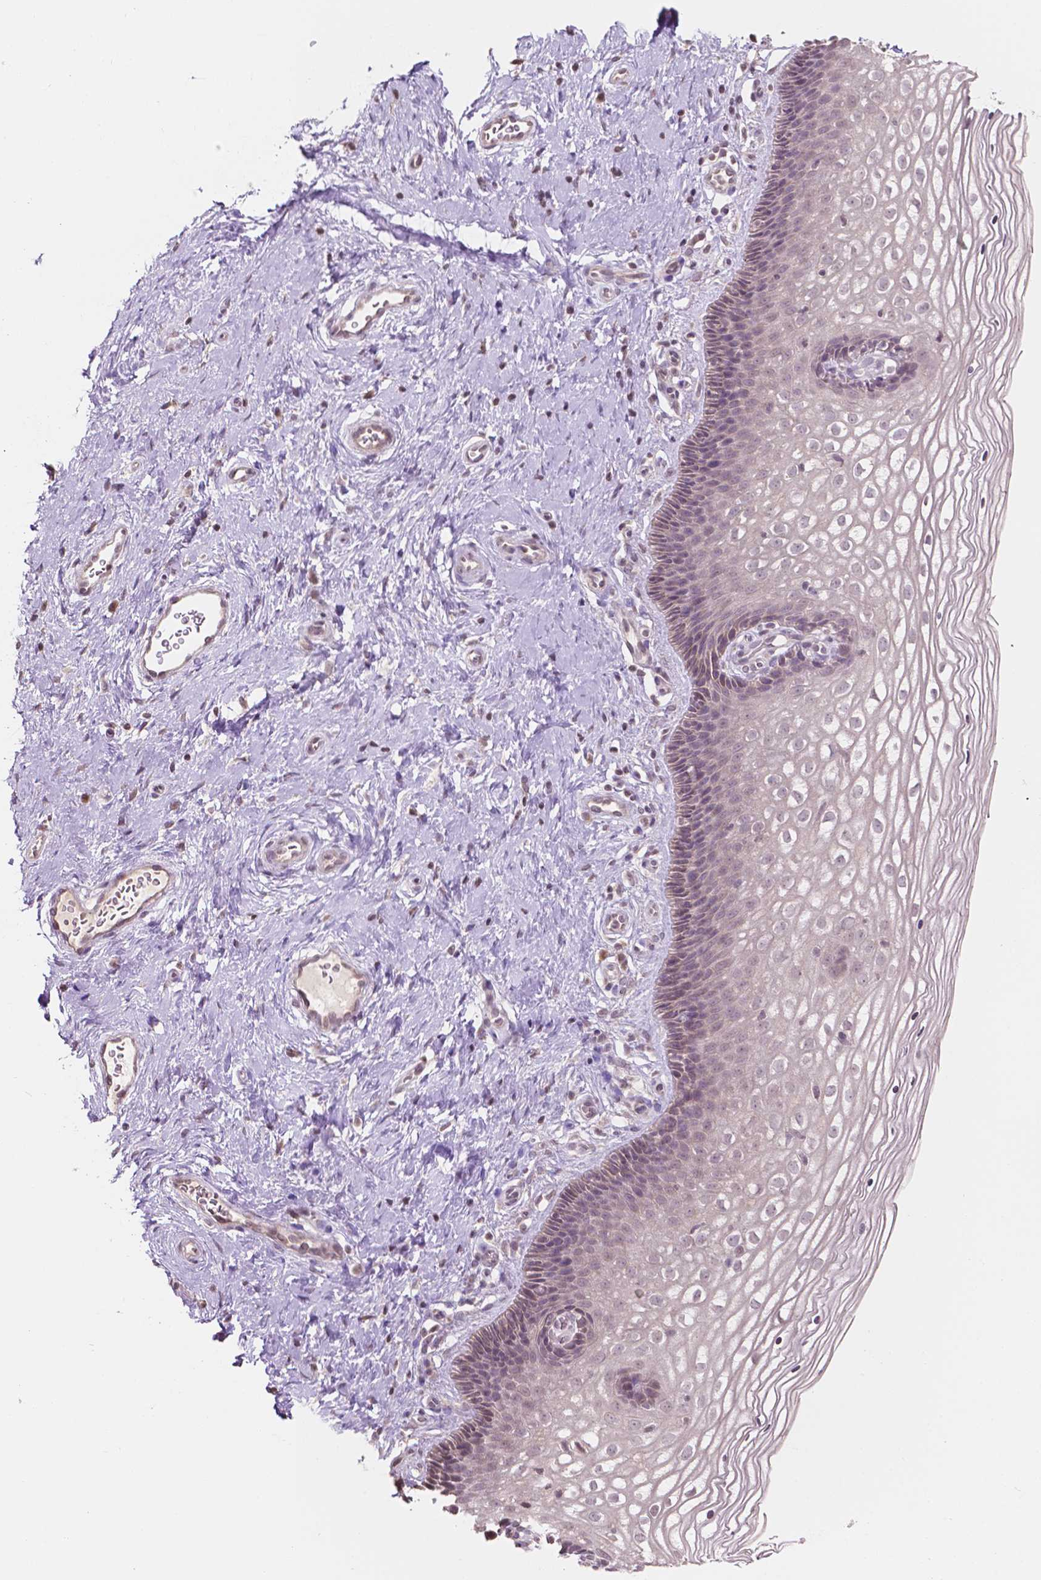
{"staining": {"intensity": "moderate", "quantity": ">75%", "location": "cytoplasmic/membranous,nuclear"}, "tissue": "cervix", "cell_type": "Glandular cells", "image_type": "normal", "snomed": [{"axis": "morphology", "description": "Normal tissue, NOS"}, {"axis": "topography", "description": "Cervix"}], "caption": "Approximately >75% of glandular cells in normal human cervix demonstrate moderate cytoplasmic/membranous,nuclear protein staining as visualized by brown immunohistochemical staining.", "gene": "NOS1AP", "patient": {"sex": "female", "age": 34}}